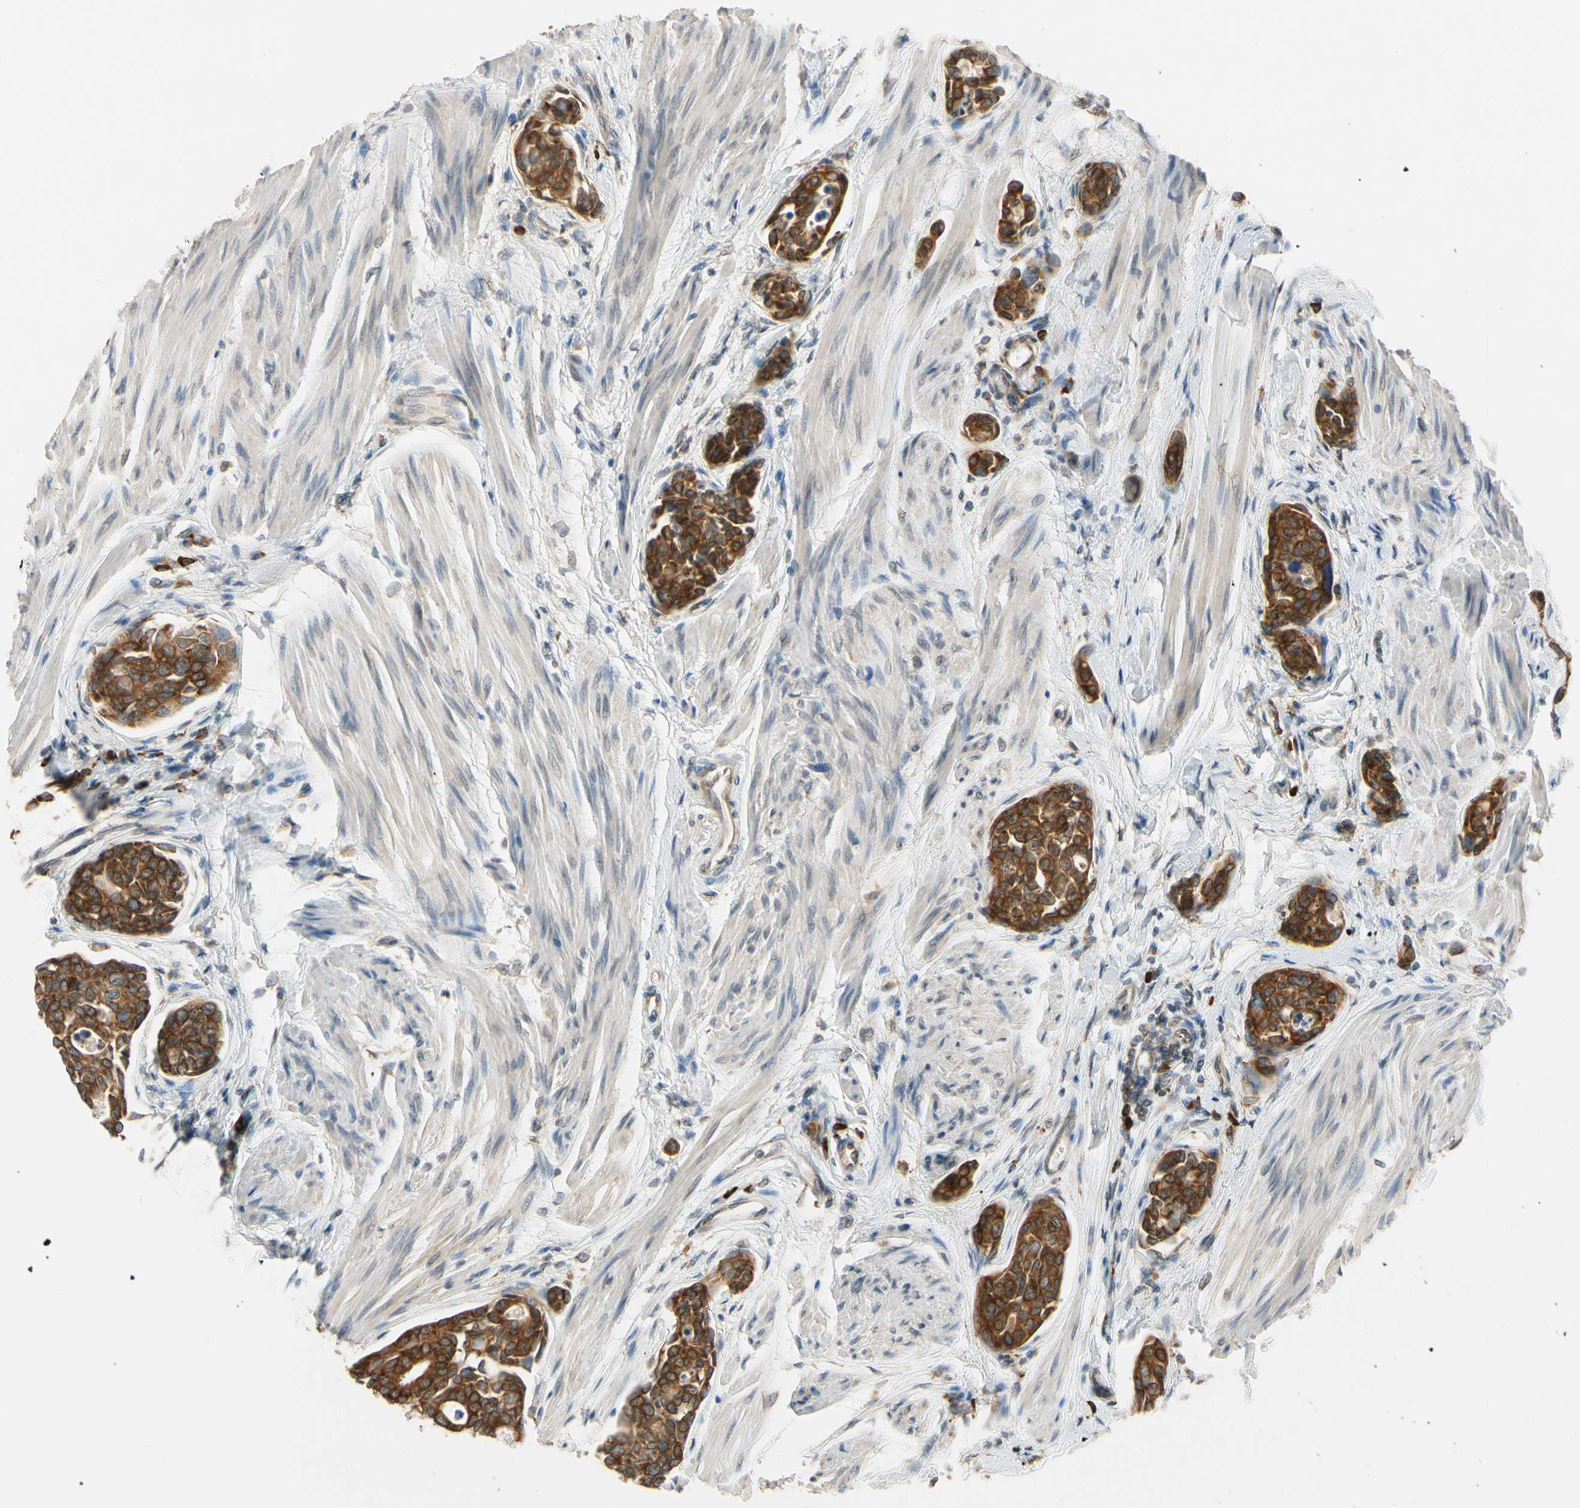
{"staining": {"intensity": "strong", "quantity": ">75%", "location": "cytoplasmic/membranous"}, "tissue": "urothelial cancer", "cell_type": "Tumor cells", "image_type": "cancer", "snomed": [{"axis": "morphology", "description": "Urothelial carcinoma, High grade"}, {"axis": "topography", "description": "Urinary bladder"}], "caption": "Immunohistochemical staining of human urothelial cancer demonstrates strong cytoplasmic/membranous protein staining in about >75% of tumor cells.", "gene": "RPN2", "patient": {"sex": "male", "age": 78}}